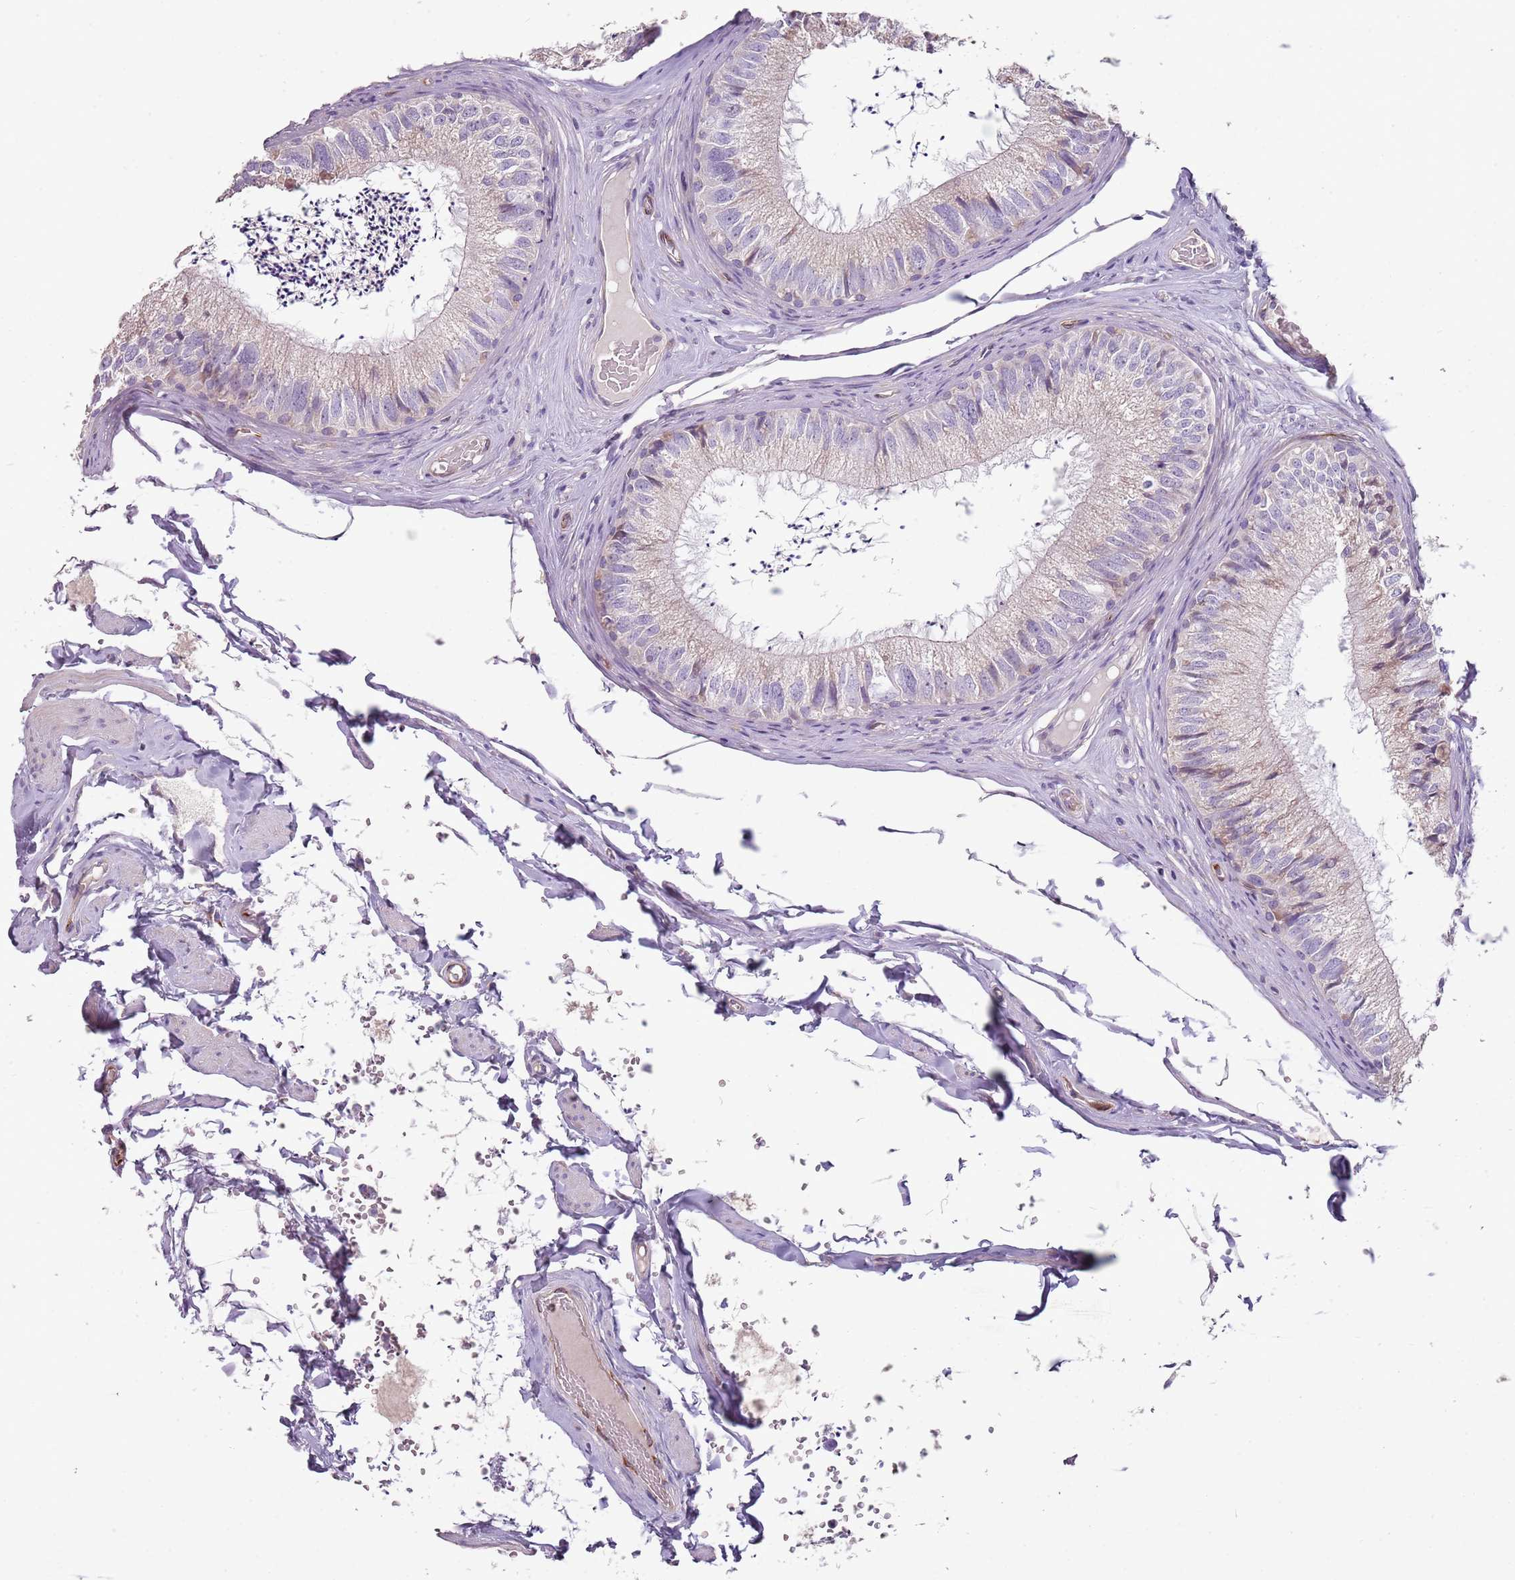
{"staining": {"intensity": "negative", "quantity": "none", "location": "none"}, "tissue": "epididymis", "cell_type": "Glandular cells", "image_type": "normal", "snomed": [{"axis": "morphology", "description": "Normal tissue, NOS"}, {"axis": "topography", "description": "Epididymis"}], "caption": "A micrograph of epididymis stained for a protein shows no brown staining in glandular cells.", "gene": "ZNF583", "patient": {"sex": "male", "age": 79}}